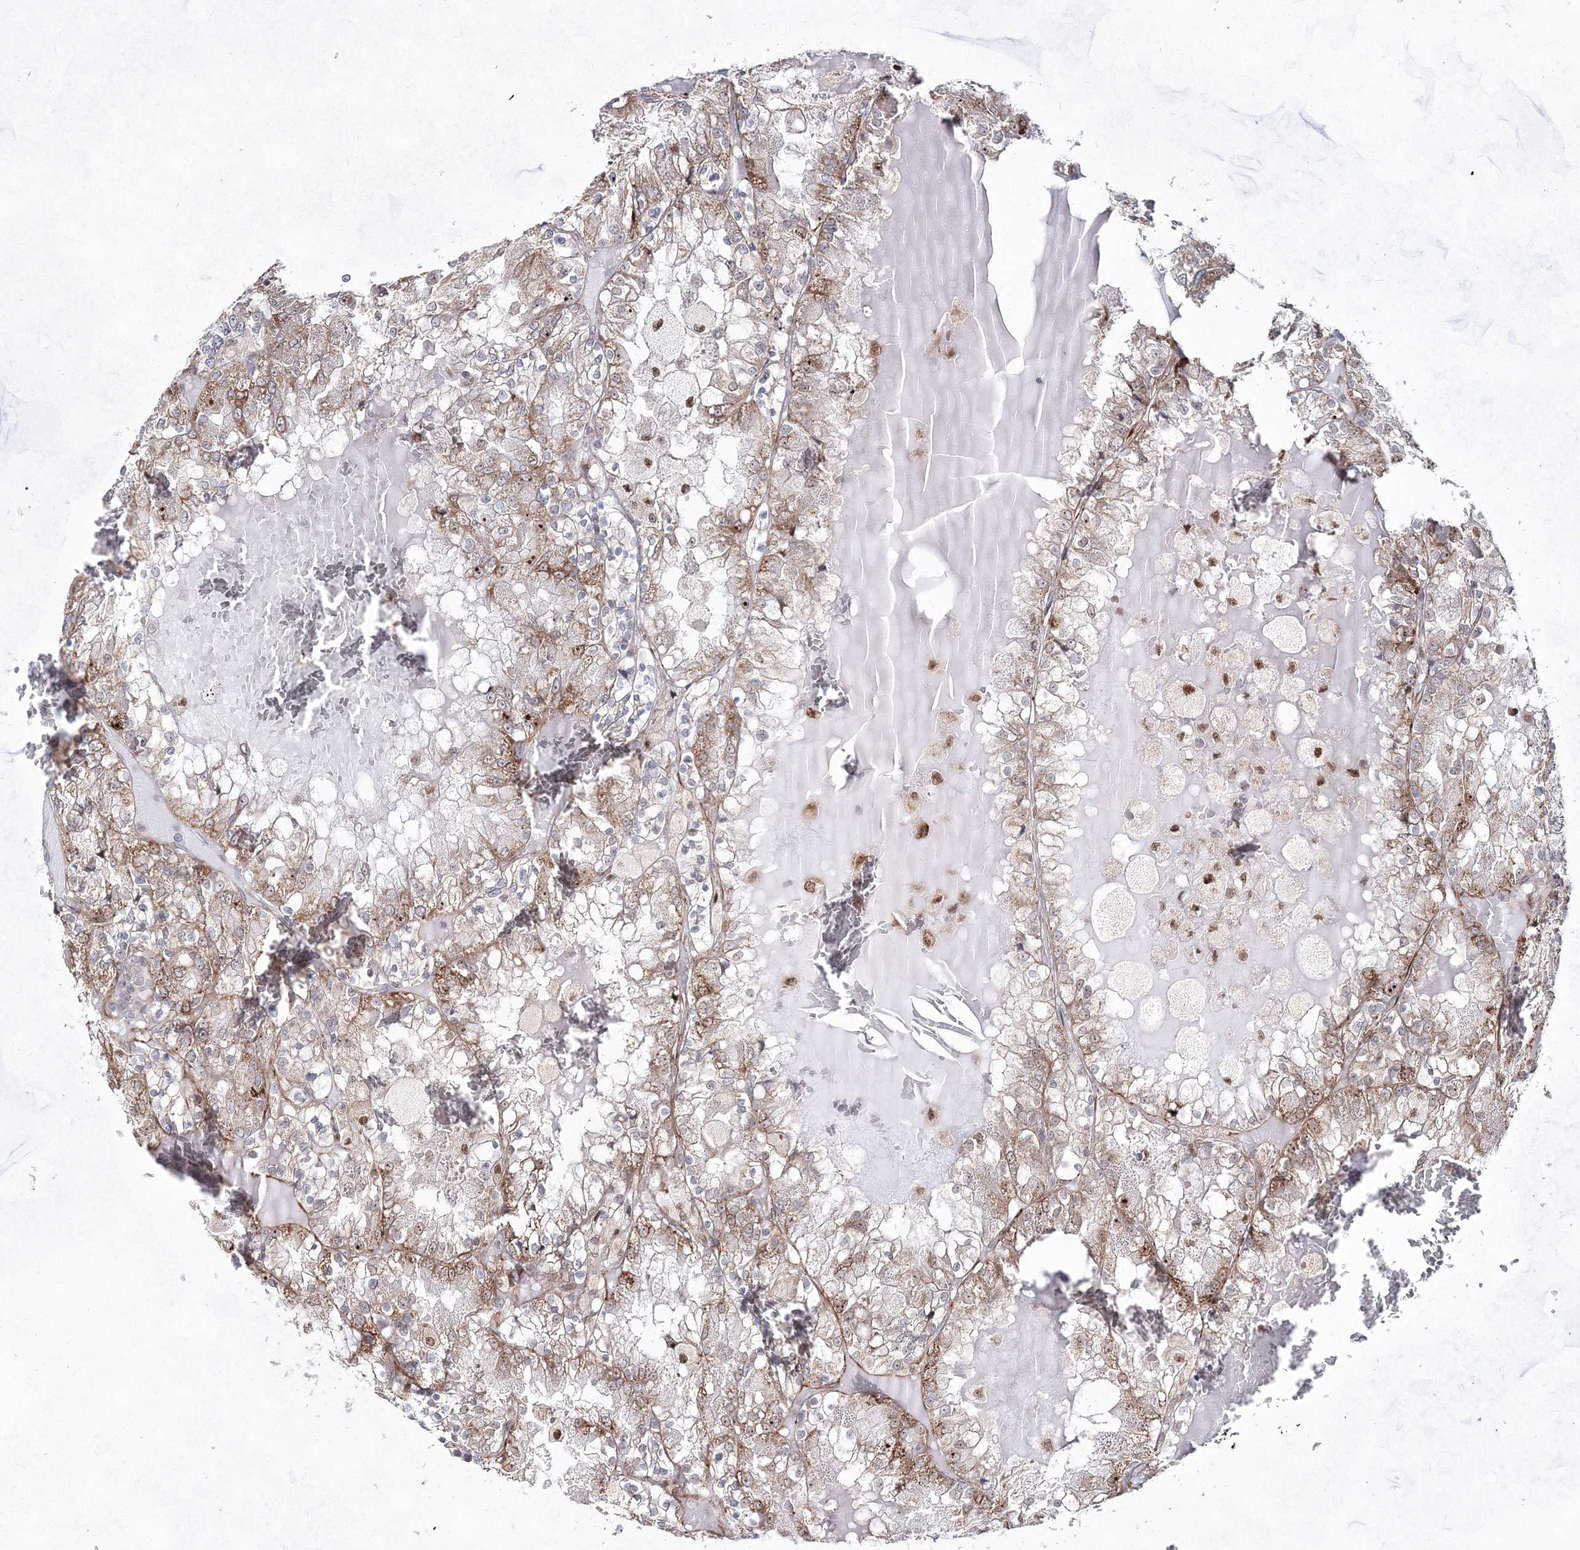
{"staining": {"intensity": "weak", "quantity": "25%-75%", "location": "cytoplasmic/membranous"}, "tissue": "renal cancer", "cell_type": "Tumor cells", "image_type": "cancer", "snomed": [{"axis": "morphology", "description": "Adenocarcinoma, NOS"}, {"axis": "topography", "description": "Kidney"}], "caption": "Weak cytoplasmic/membranous positivity for a protein is seen in approximately 25%-75% of tumor cells of renal adenocarcinoma using immunohistochemistry (IHC).", "gene": "SNIP1", "patient": {"sex": "female", "age": 56}}